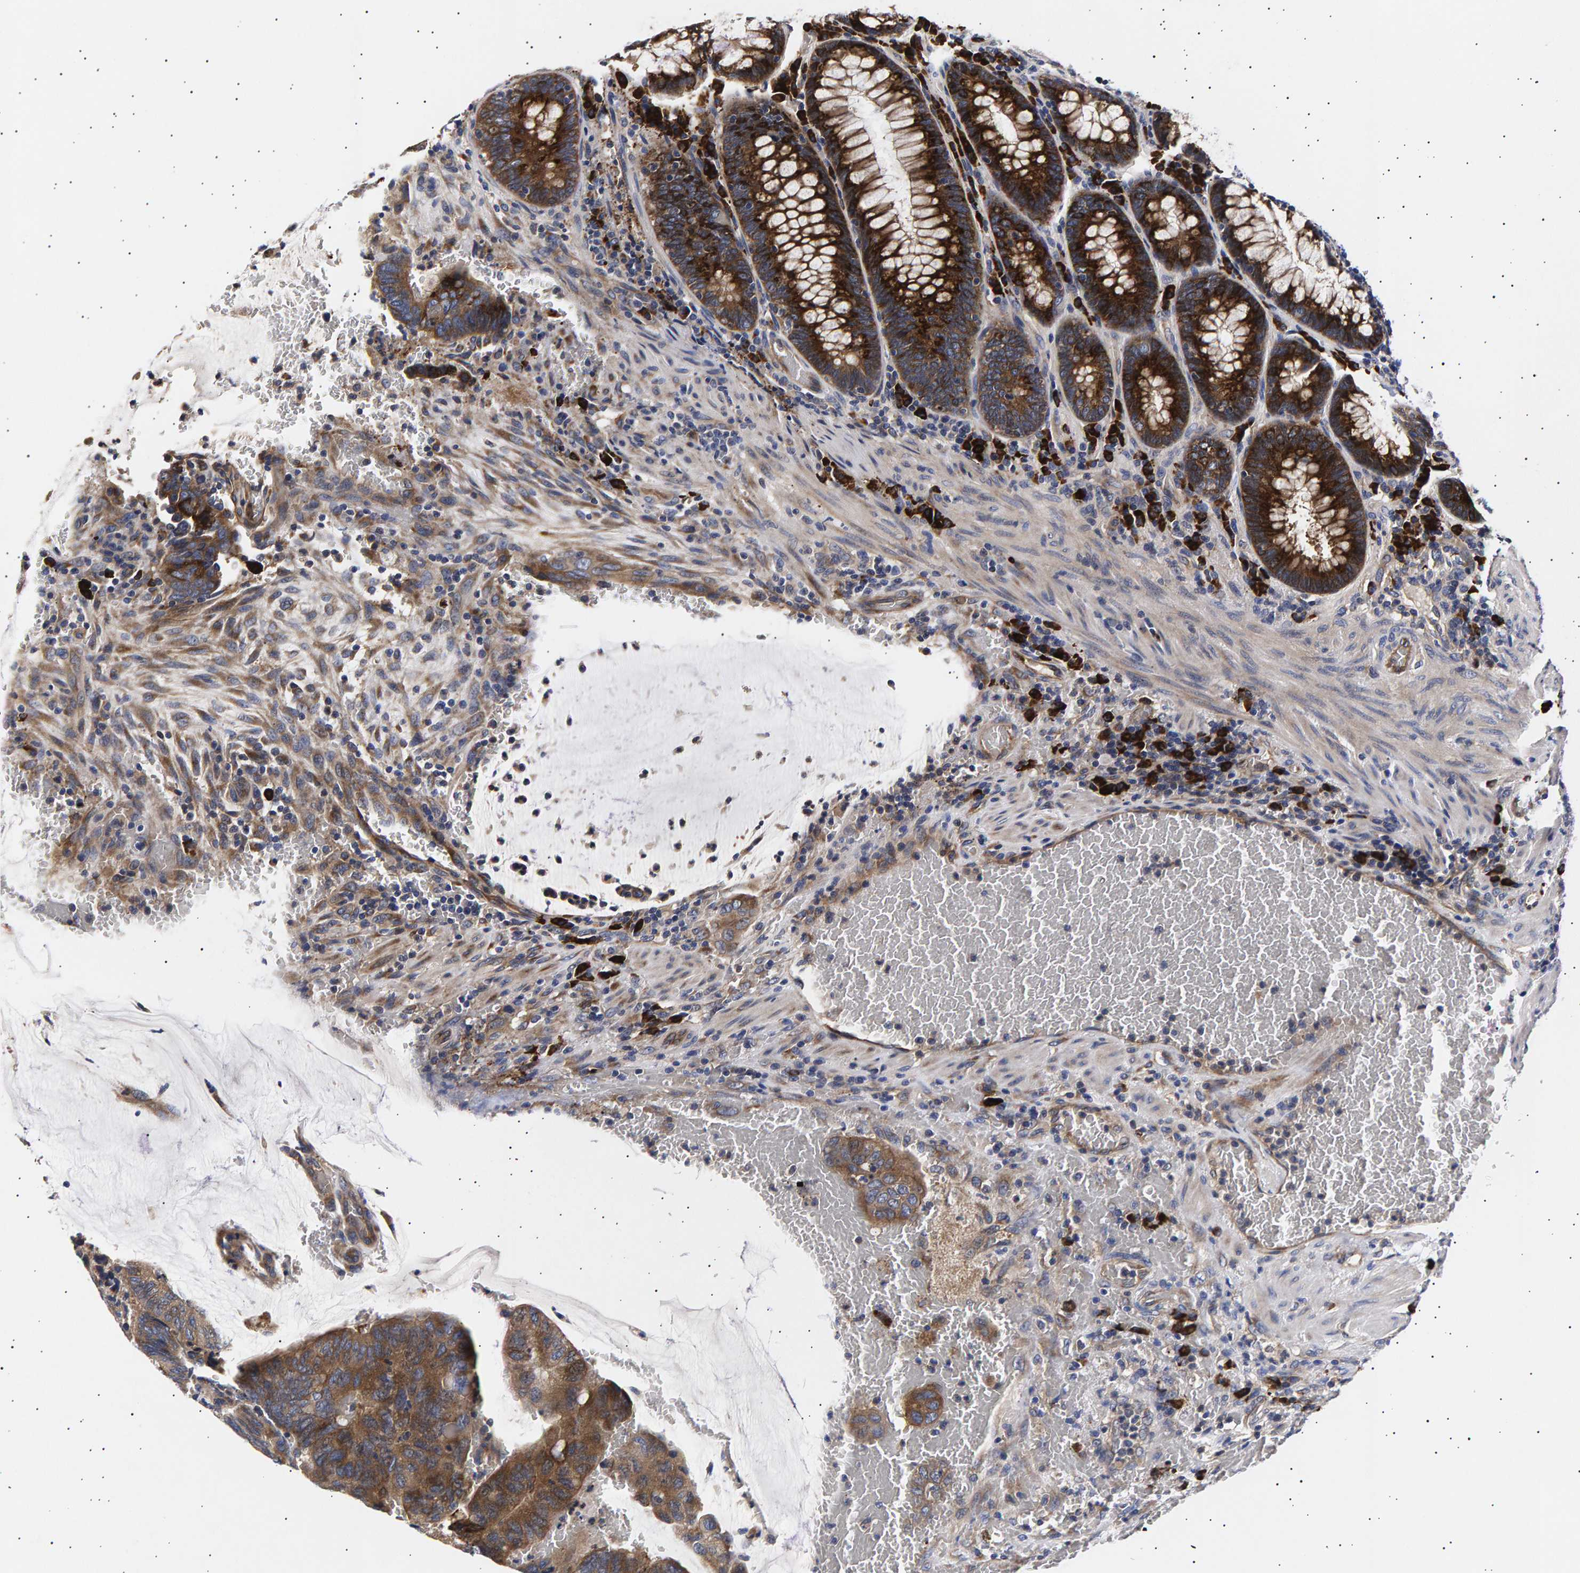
{"staining": {"intensity": "moderate", "quantity": ">75%", "location": "cytoplasmic/membranous"}, "tissue": "colorectal cancer", "cell_type": "Tumor cells", "image_type": "cancer", "snomed": [{"axis": "morphology", "description": "Normal tissue, NOS"}, {"axis": "morphology", "description": "Adenocarcinoma, NOS"}, {"axis": "topography", "description": "Rectum"}, {"axis": "topography", "description": "Peripheral nerve tissue"}], "caption": "This micrograph reveals IHC staining of human colorectal cancer, with medium moderate cytoplasmic/membranous staining in approximately >75% of tumor cells.", "gene": "ANKRD40", "patient": {"sex": "male", "age": 92}}